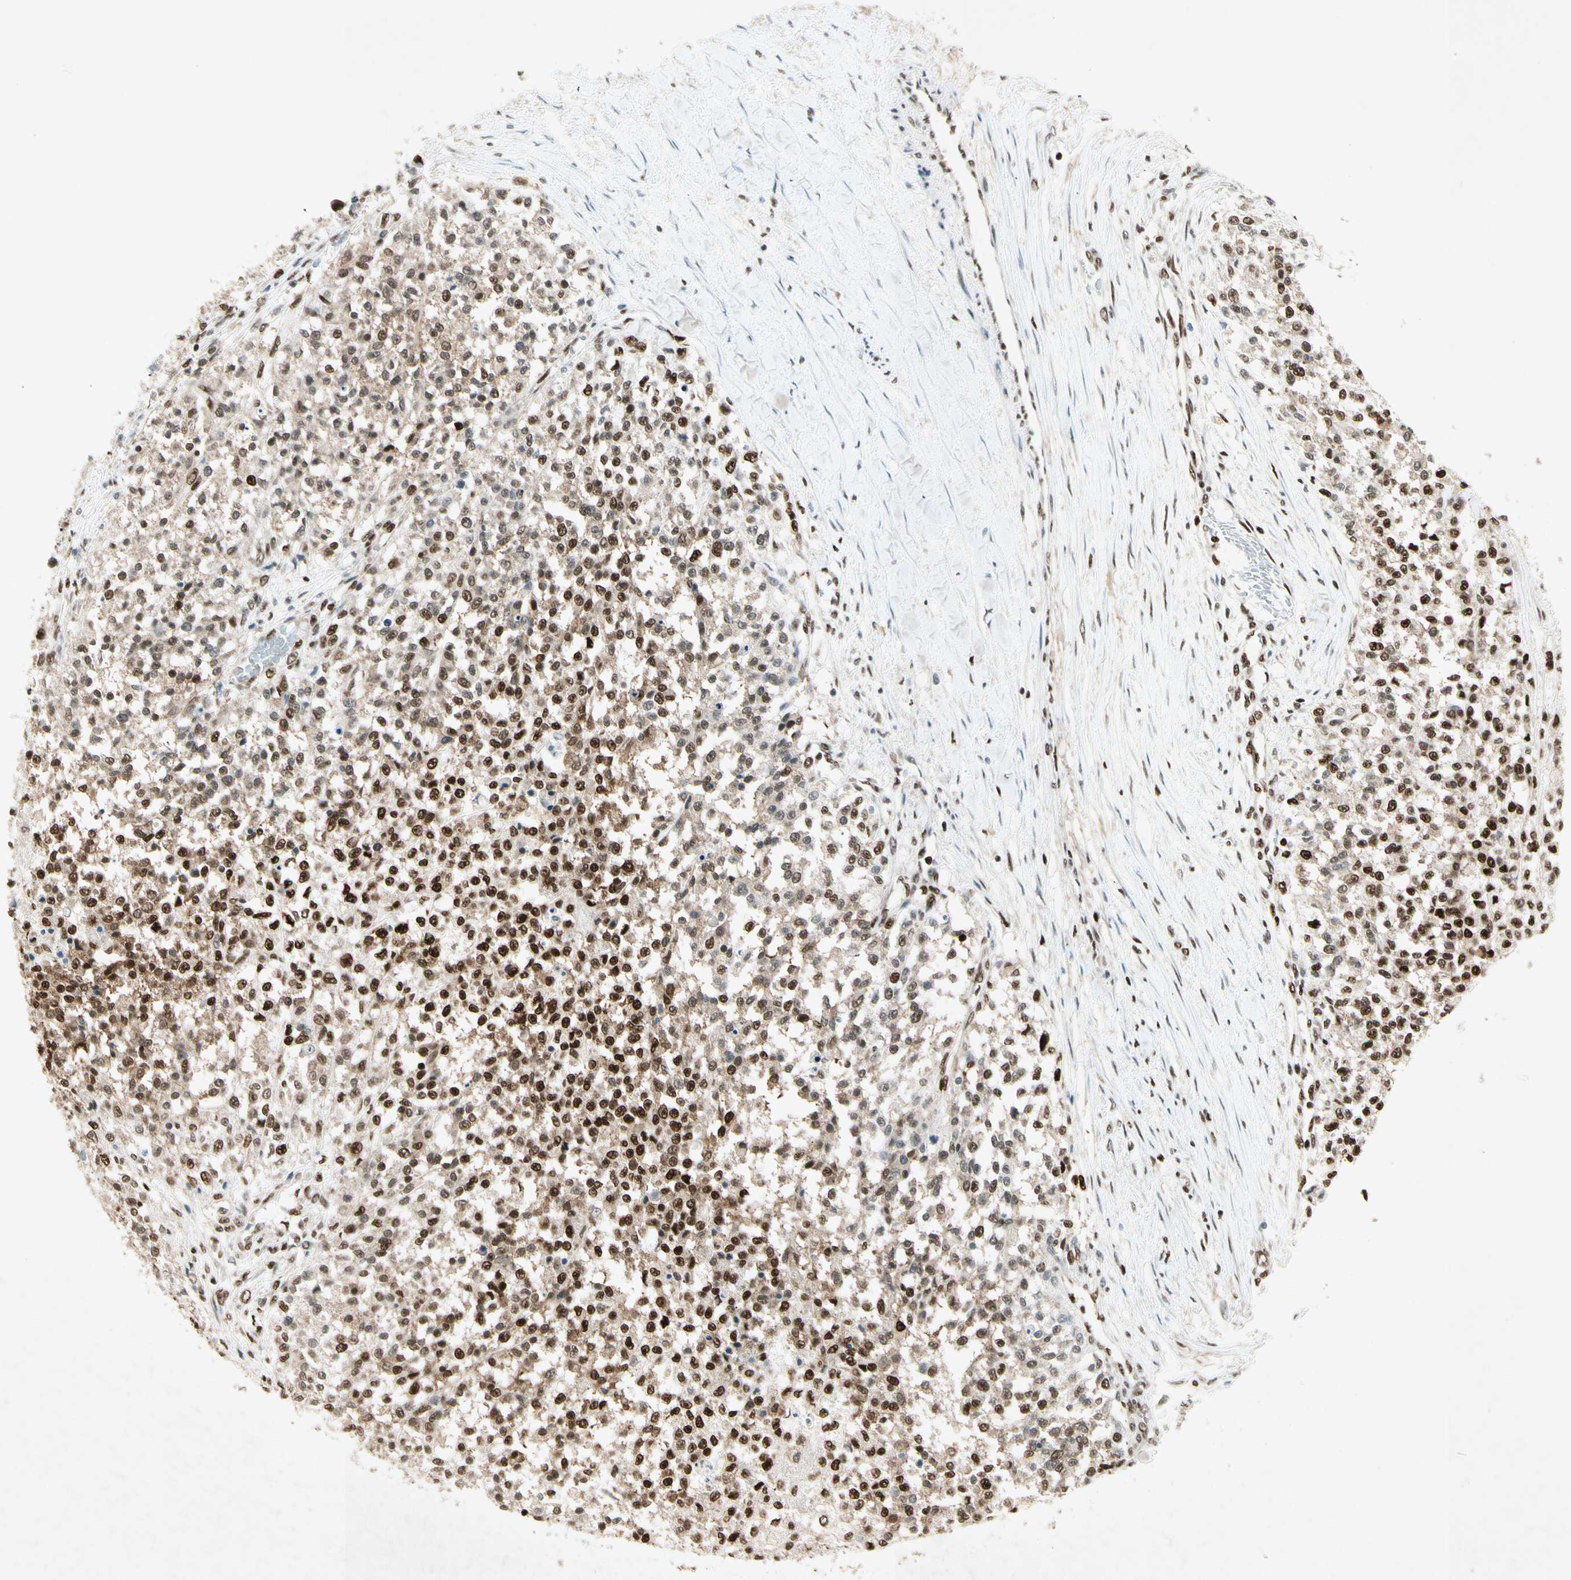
{"staining": {"intensity": "strong", "quantity": ">75%", "location": "nuclear"}, "tissue": "testis cancer", "cell_type": "Tumor cells", "image_type": "cancer", "snomed": [{"axis": "morphology", "description": "Seminoma, NOS"}, {"axis": "topography", "description": "Testis"}], "caption": "DAB (3,3'-diaminobenzidine) immunohistochemical staining of human testis seminoma displays strong nuclear protein positivity in approximately >75% of tumor cells.", "gene": "RNF43", "patient": {"sex": "male", "age": 59}}